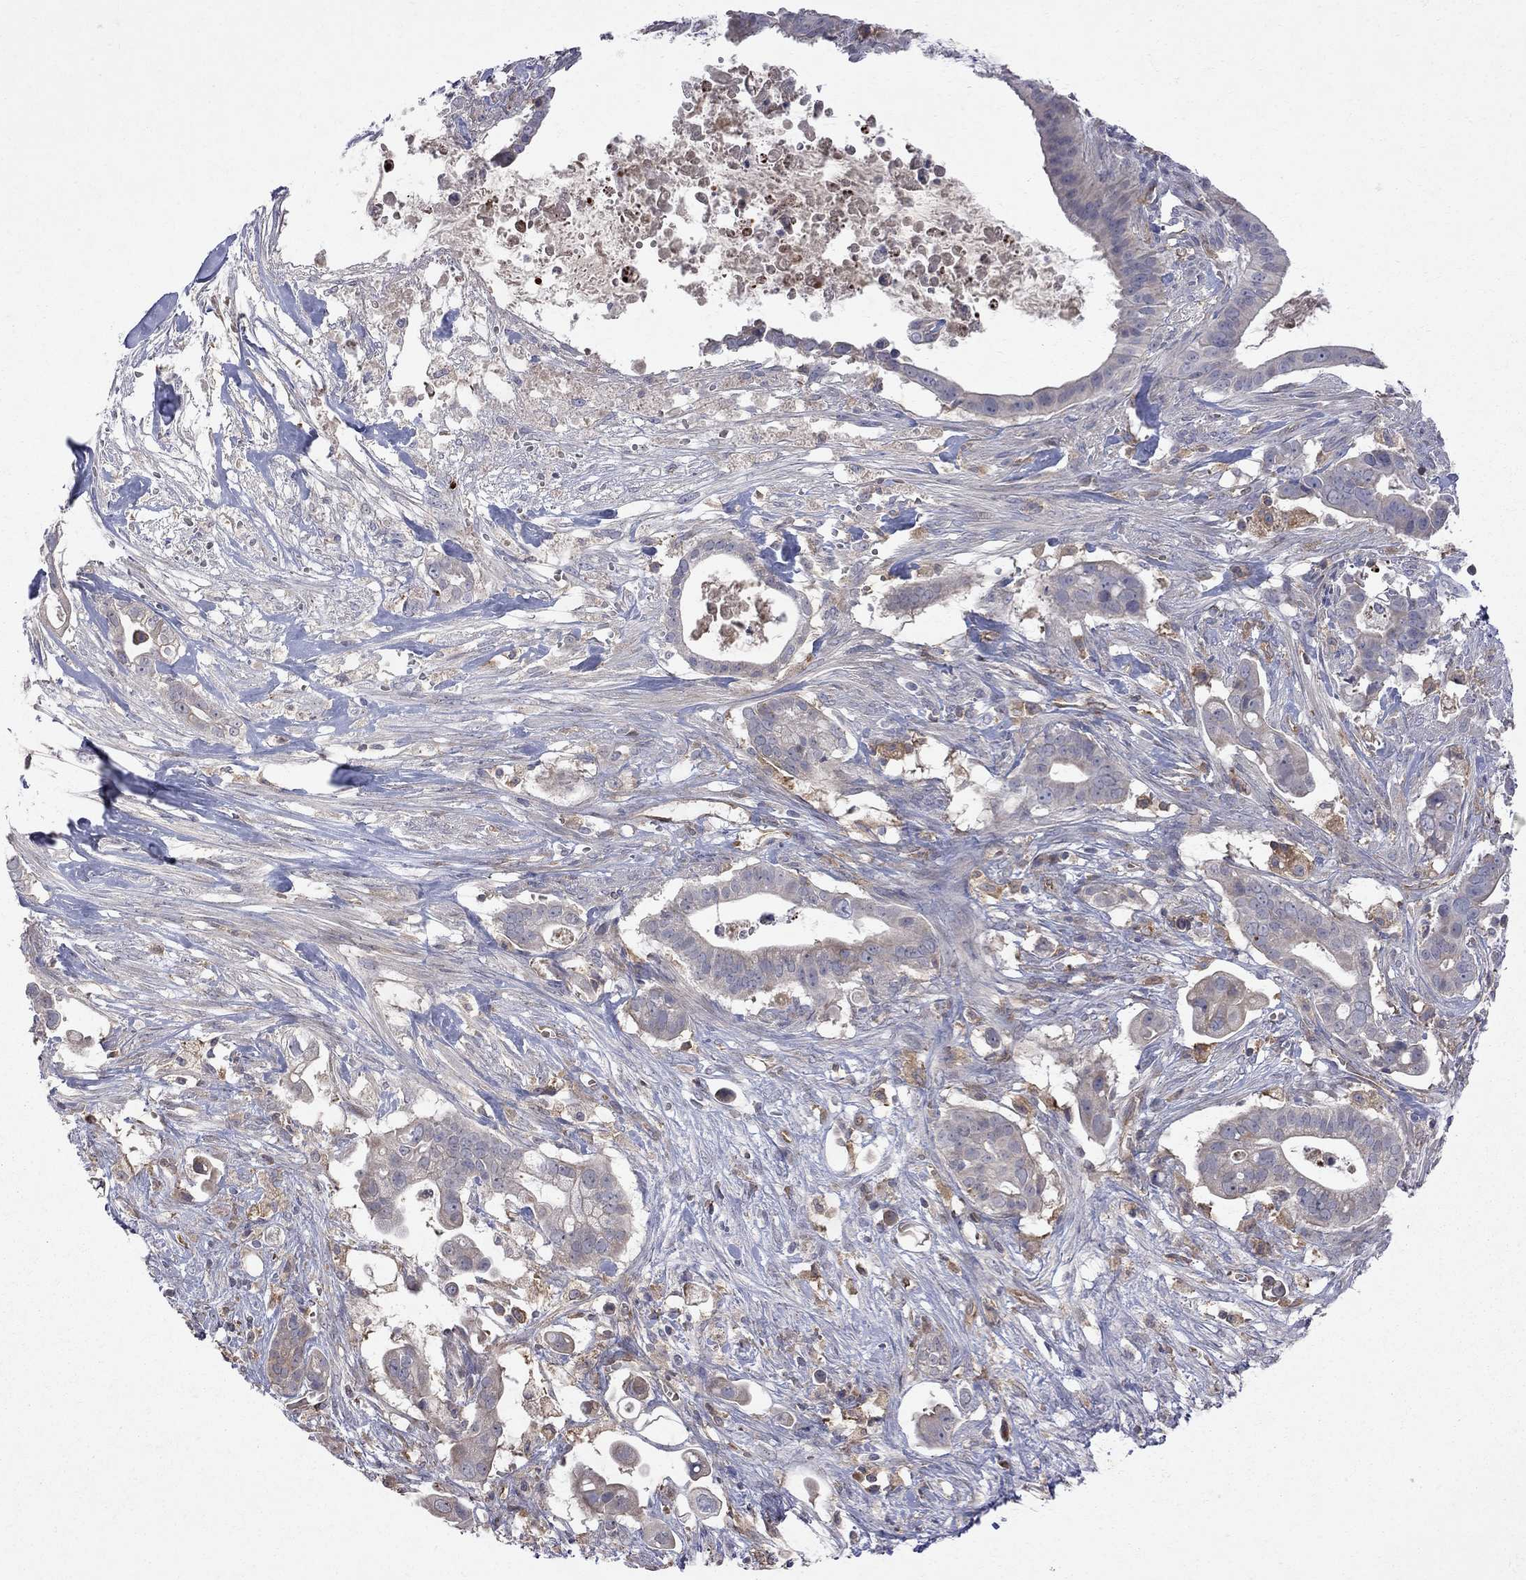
{"staining": {"intensity": "negative", "quantity": "none", "location": "none"}, "tissue": "pancreatic cancer", "cell_type": "Tumor cells", "image_type": "cancer", "snomed": [{"axis": "morphology", "description": "Adenocarcinoma, NOS"}, {"axis": "topography", "description": "Pancreas"}], "caption": "DAB immunohistochemical staining of pancreatic cancer displays no significant positivity in tumor cells.", "gene": "ABI3", "patient": {"sex": "male", "age": 61}}